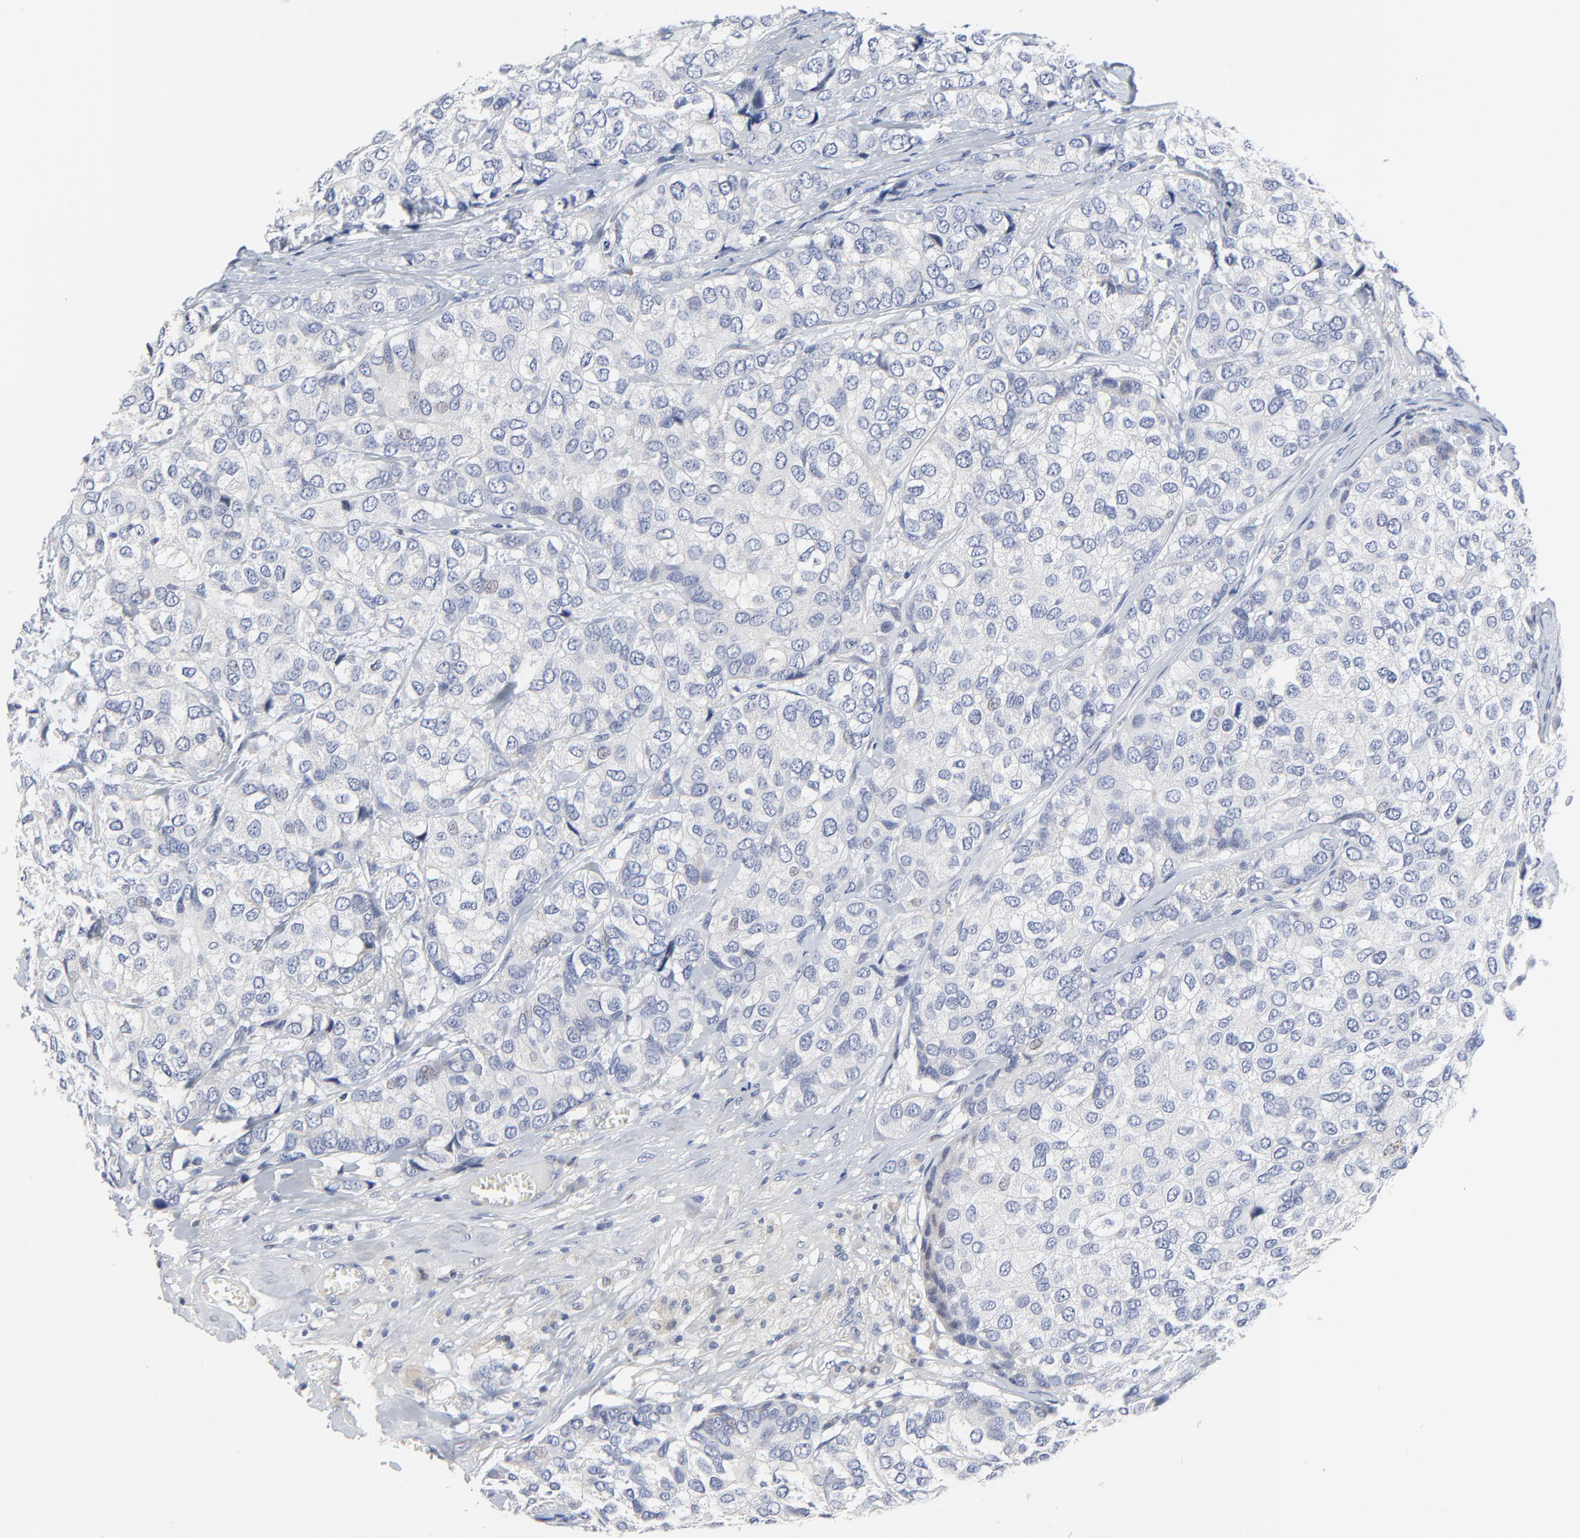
{"staining": {"intensity": "negative", "quantity": "none", "location": "none"}, "tissue": "breast cancer", "cell_type": "Tumor cells", "image_type": "cancer", "snomed": [{"axis": "morphology", "description": "Duct carcinoma"}, {"axis": "topography", "description": "Breast"}], "caption": "DAB immunohistochemical staining of breast cancer shows no significant positivity in tumor cells.", "gene": "NLGN3", "patient": {"sex": "female", "age": 68}}